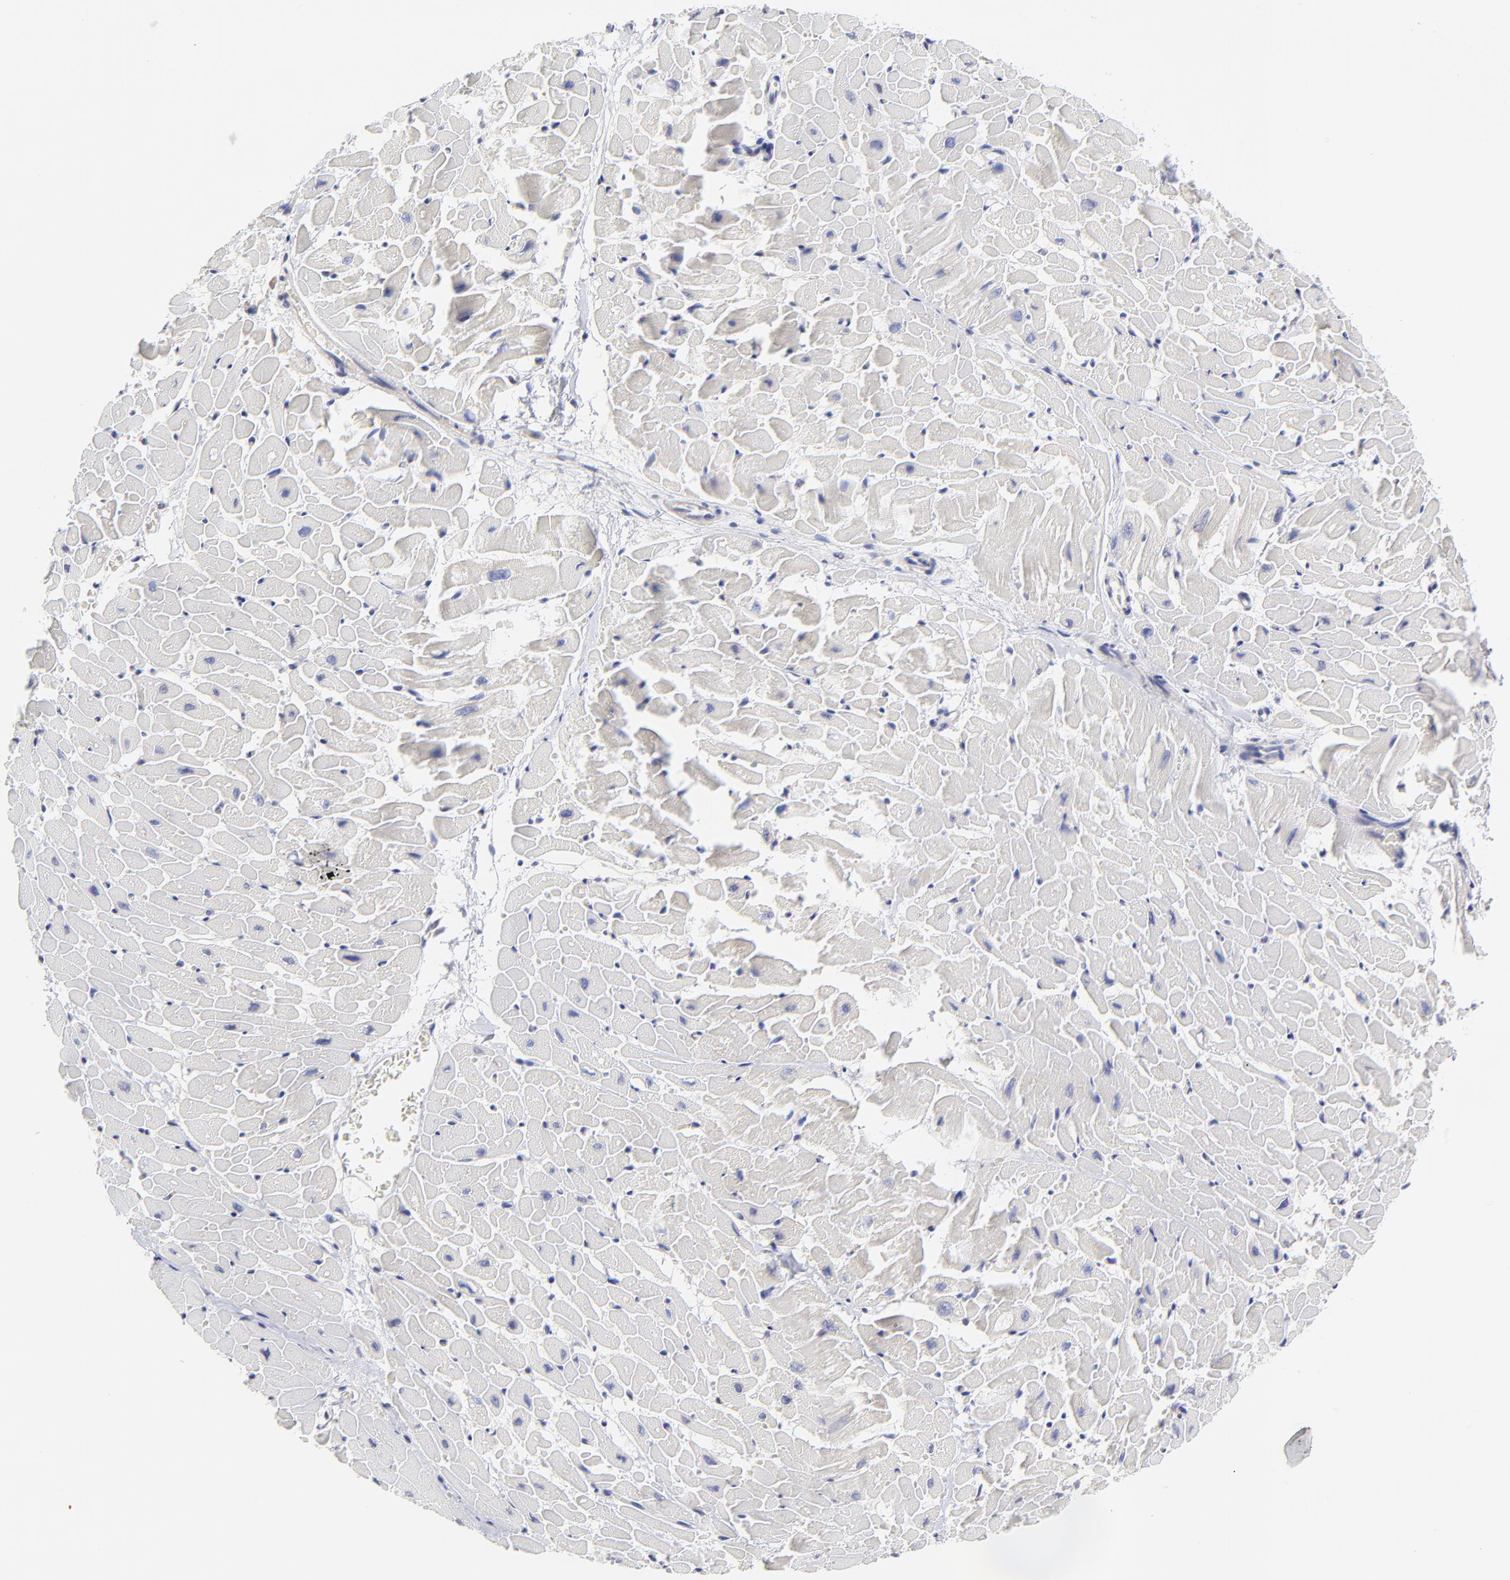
{"staining": {"intensity": "negative", "quantity": "none", "location": "none"}, "tissue": "heart muscle", "cell_type": "Cardiomyocytes", "image_type": "normal", "snomed": [{"axis": "morphology", "description": "Normal tissue, NOS"}, {"axis": "topography", "description": "Heart"}], "caption": "An IHC histopathology image of normal heart muscle is shown. There is no staining in cardiomyocytes of heart muscle. (DAB (3,3'-diaminobenzidine) immunohistochemistry (IHC), high magnification).", "gene": "GCSAM", "patient": {"sex": "male", "age": 45}}